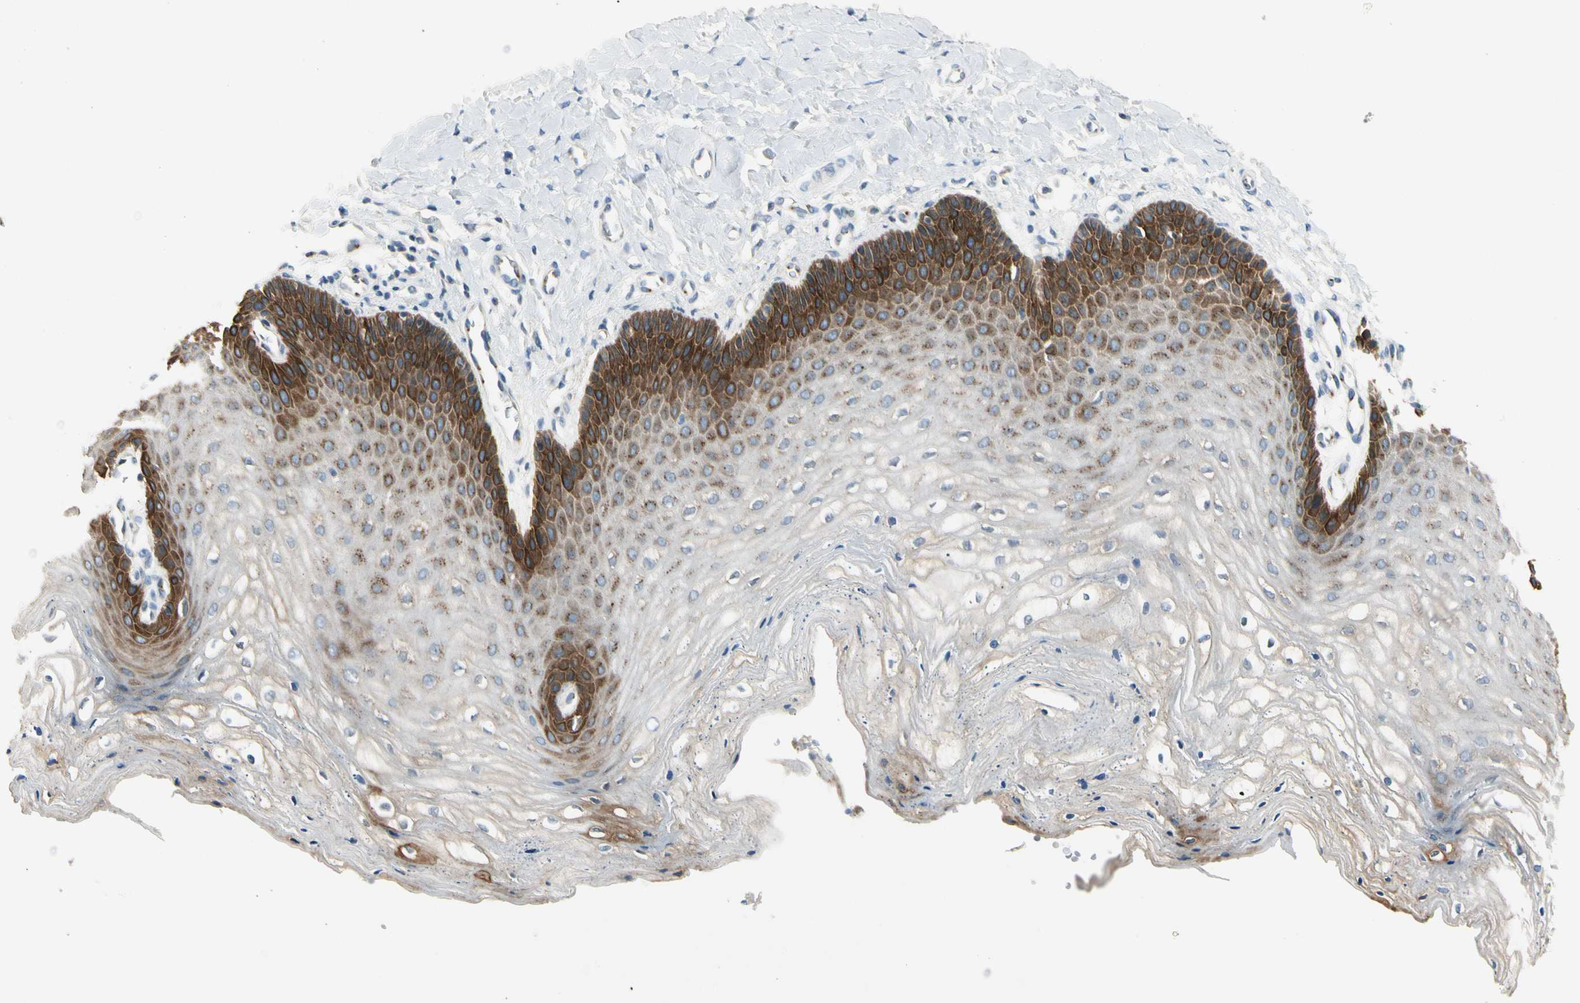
{"staining": {"intensity": "strong", "quantity": "25%-75%", "location": "cytoplasmic/membranous"}, "tissue": "vagina", "cell_type": "Squamous epithelial cells", "image_type": "normal", "snomed": [{"axis": "morphology", "description": "Normal tissue, NOS"}, {"axis": "topography", "description": "Vagina"}], "caption": "High-power microscopy captured an immunohistochemistry (IHC) photomicrograph of benign vagina, revealing strong cytoplasmic/membranous positivity in approximately 25%-75% of squamous epithelial cells. The protein is stained brown, and the nuclei are stained in blue (DAB IHC with brightfield microscopy, high magnification).", "gene": "MANSC1", "patient": {"sex": "female", "age": 68}}